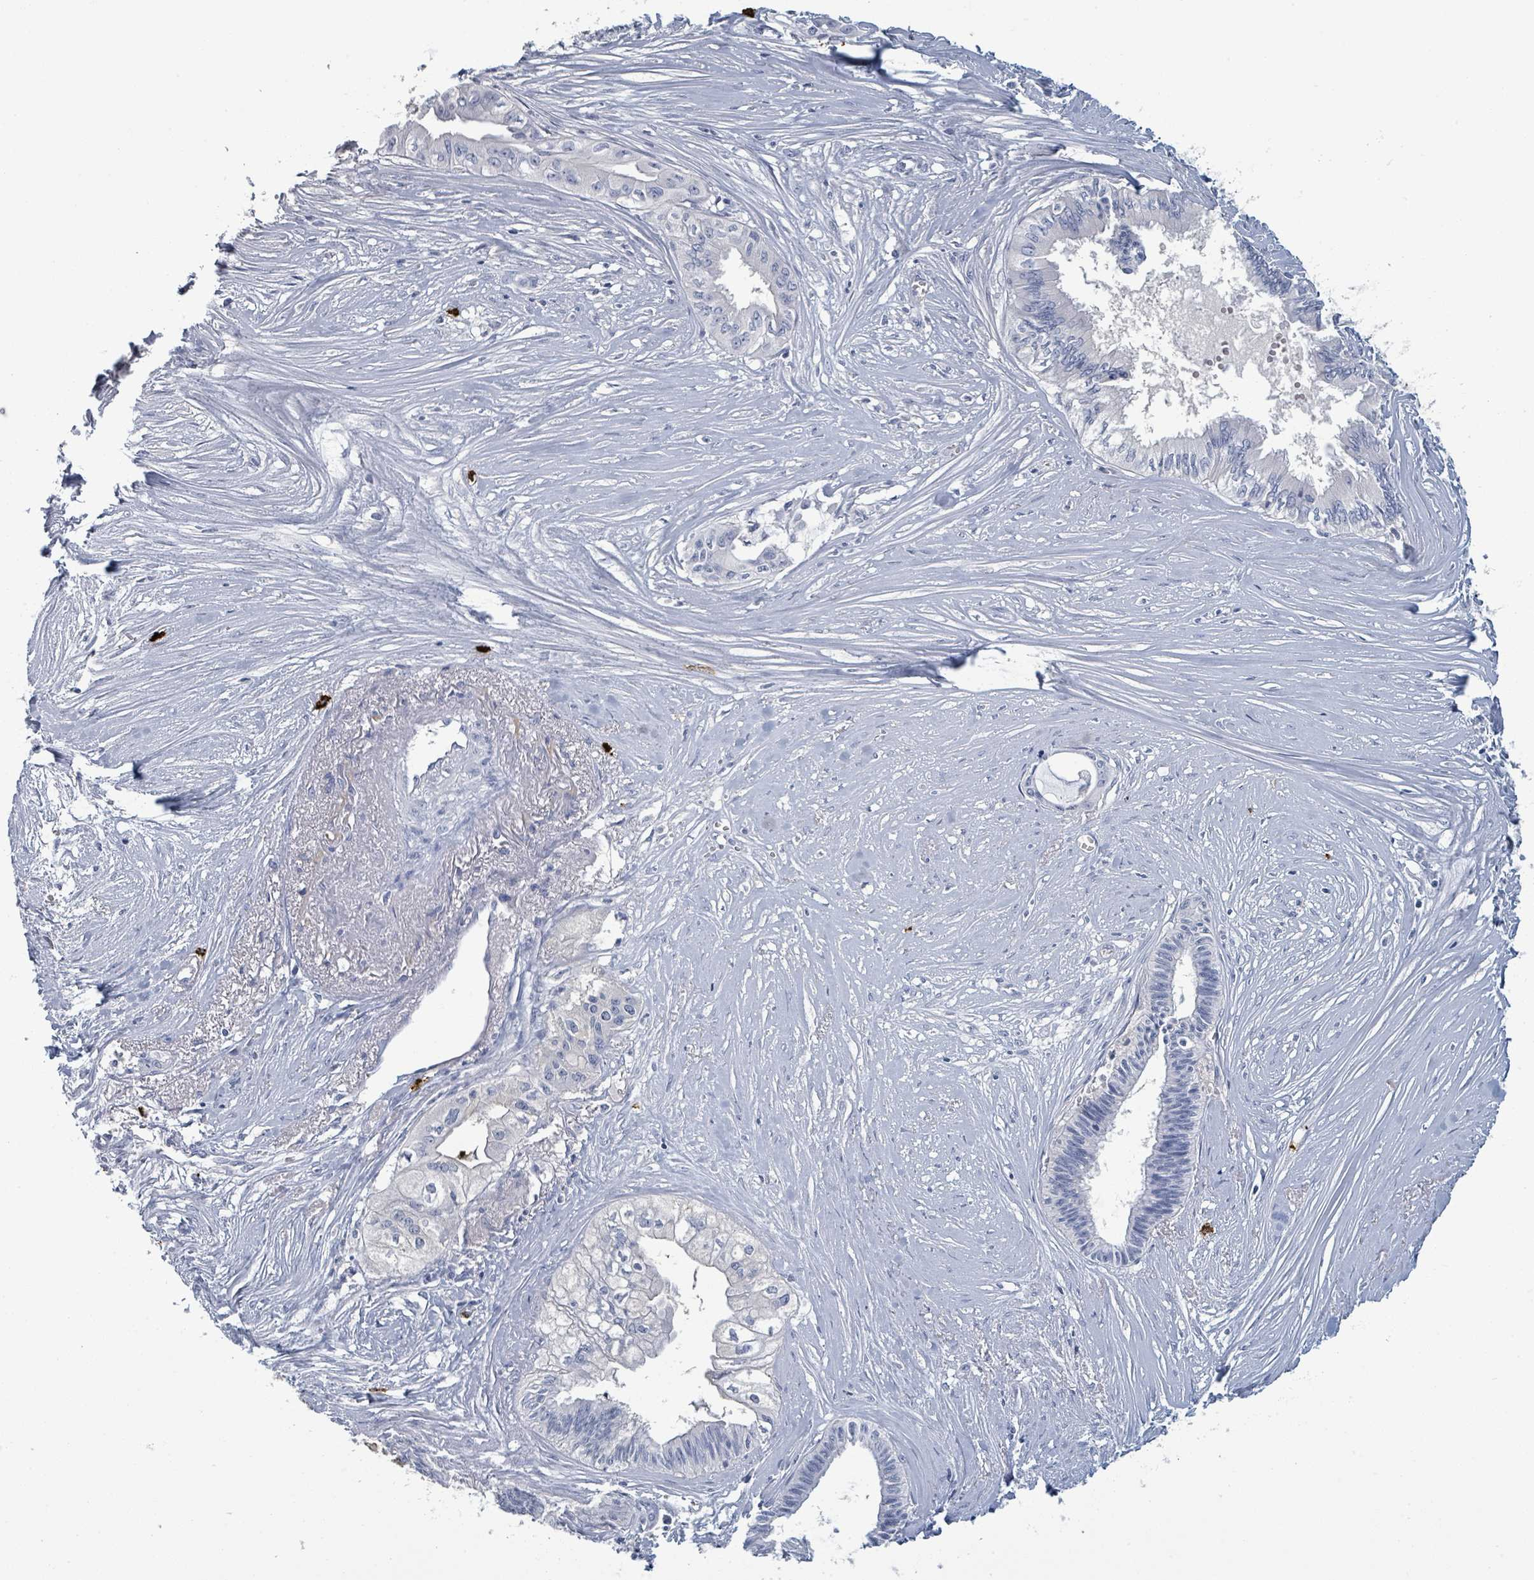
{"staining": {"intensity": "negative", "quantity": "none", "location": "none"}, "tissue": "pancreatic cancer", "cell_type": "Tumor cells", "image_type": "cancer", "snomed": [{"axis": "morphology", "description": "Adenocarcinoma, NOS"}, {"axis": "topography", "description": "Pancreas"}], "caption": "IHC micrograph of neoplastic tissue: pancreatic cancer stained with DAB displays no significant protein expression in tumor cells. (DAB immunohistochemistry, high magnification).", "gene": "VPS13D", "patient": {"sex": "male", "age": 71}}